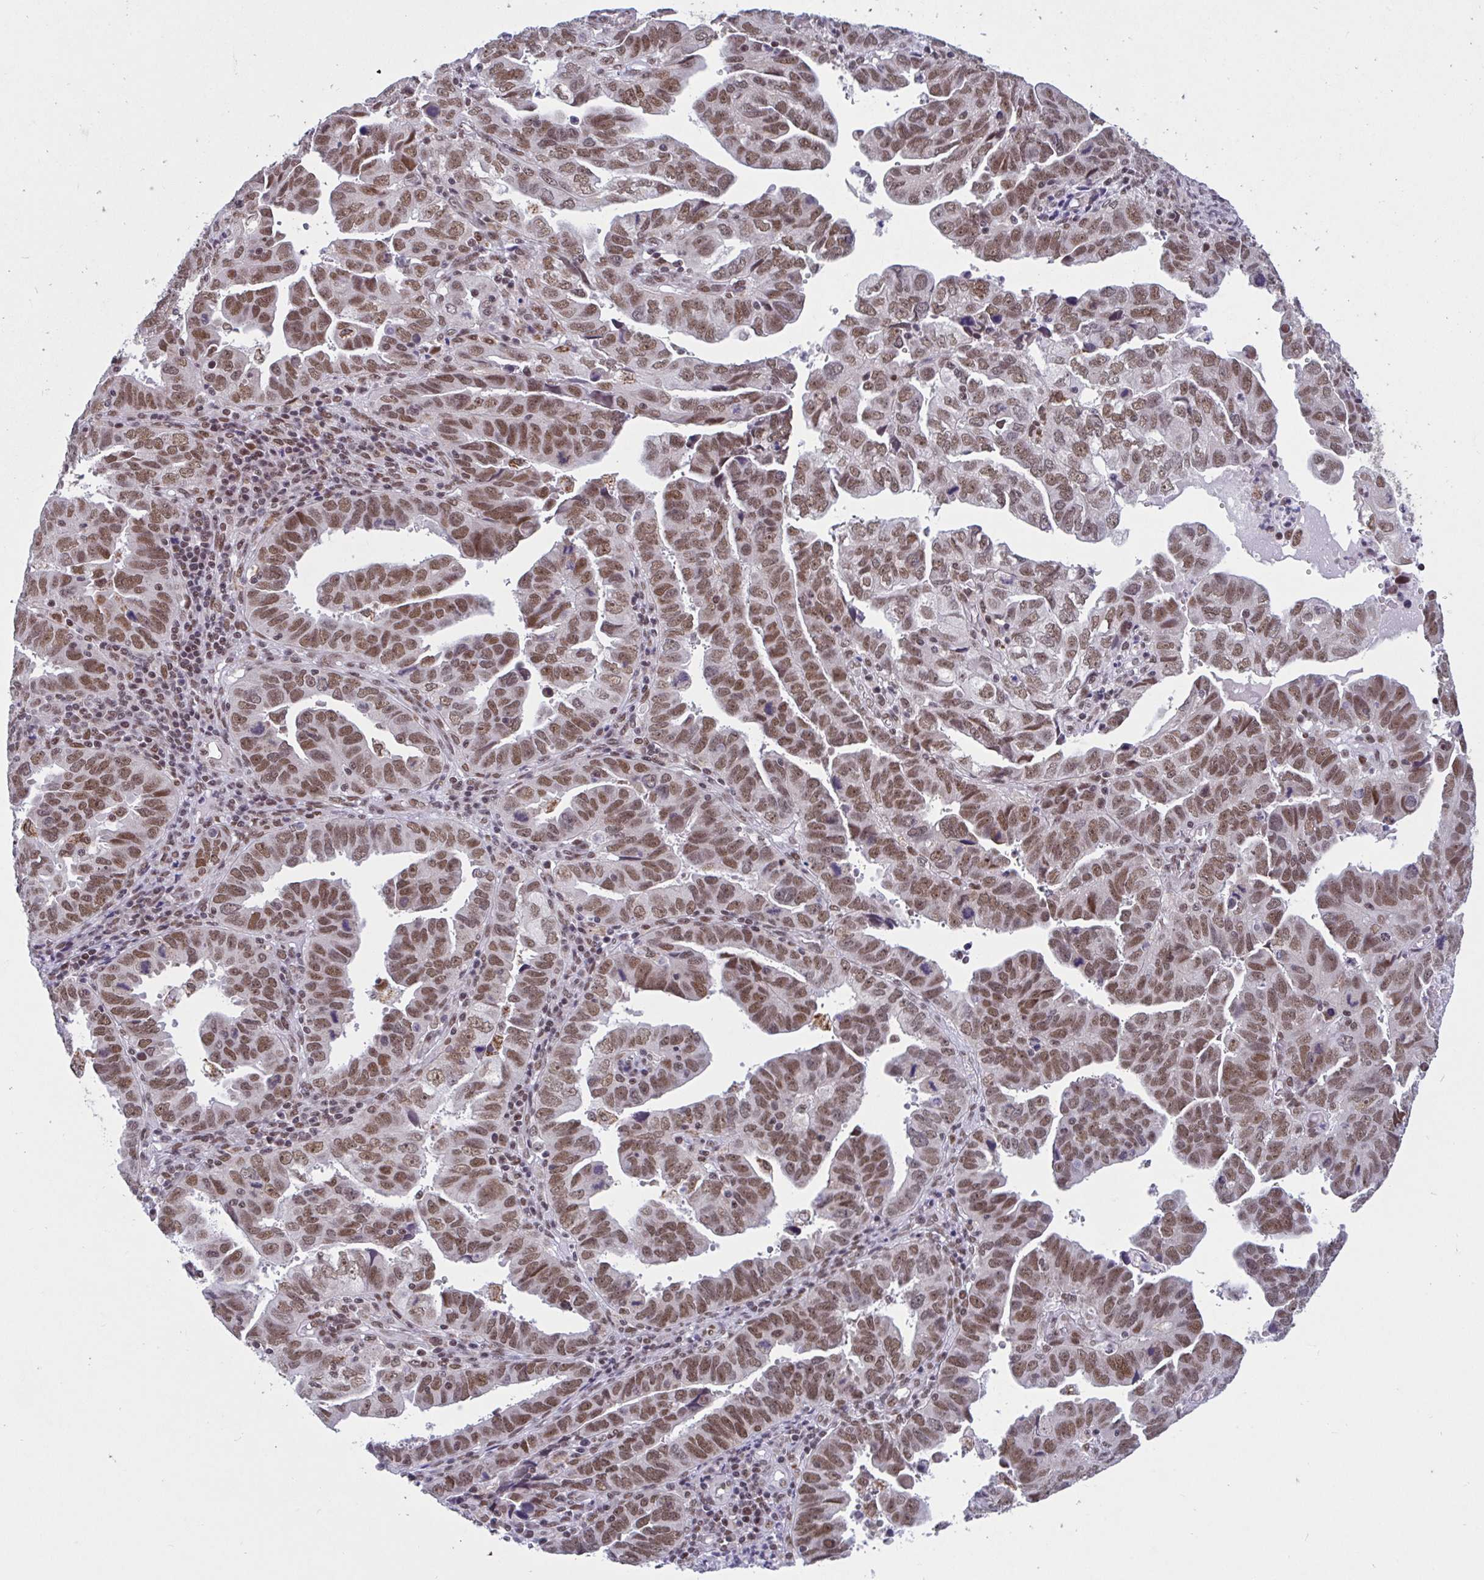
{"staining": {"intensity": "moderate", "quantity": ">75%", "location": "nuclear"}, "tissue": "endometrial cancer", "cell_type": "Tumor cells", "image_type": "cancer", "snomed": [{"axis": "morphology", "description": "Adenocarcinoma, NOS"}, {"axis": "topography", "description": "Uterus"}], "caption": "Endometrial adenocarcinoma tissue demonstrates moderate nuclear positivity in about >75% of tumor cells, visualized by immunohistochemistry.", "gene": "PHF10", "patient": {"sex": "female", "age": 62}}